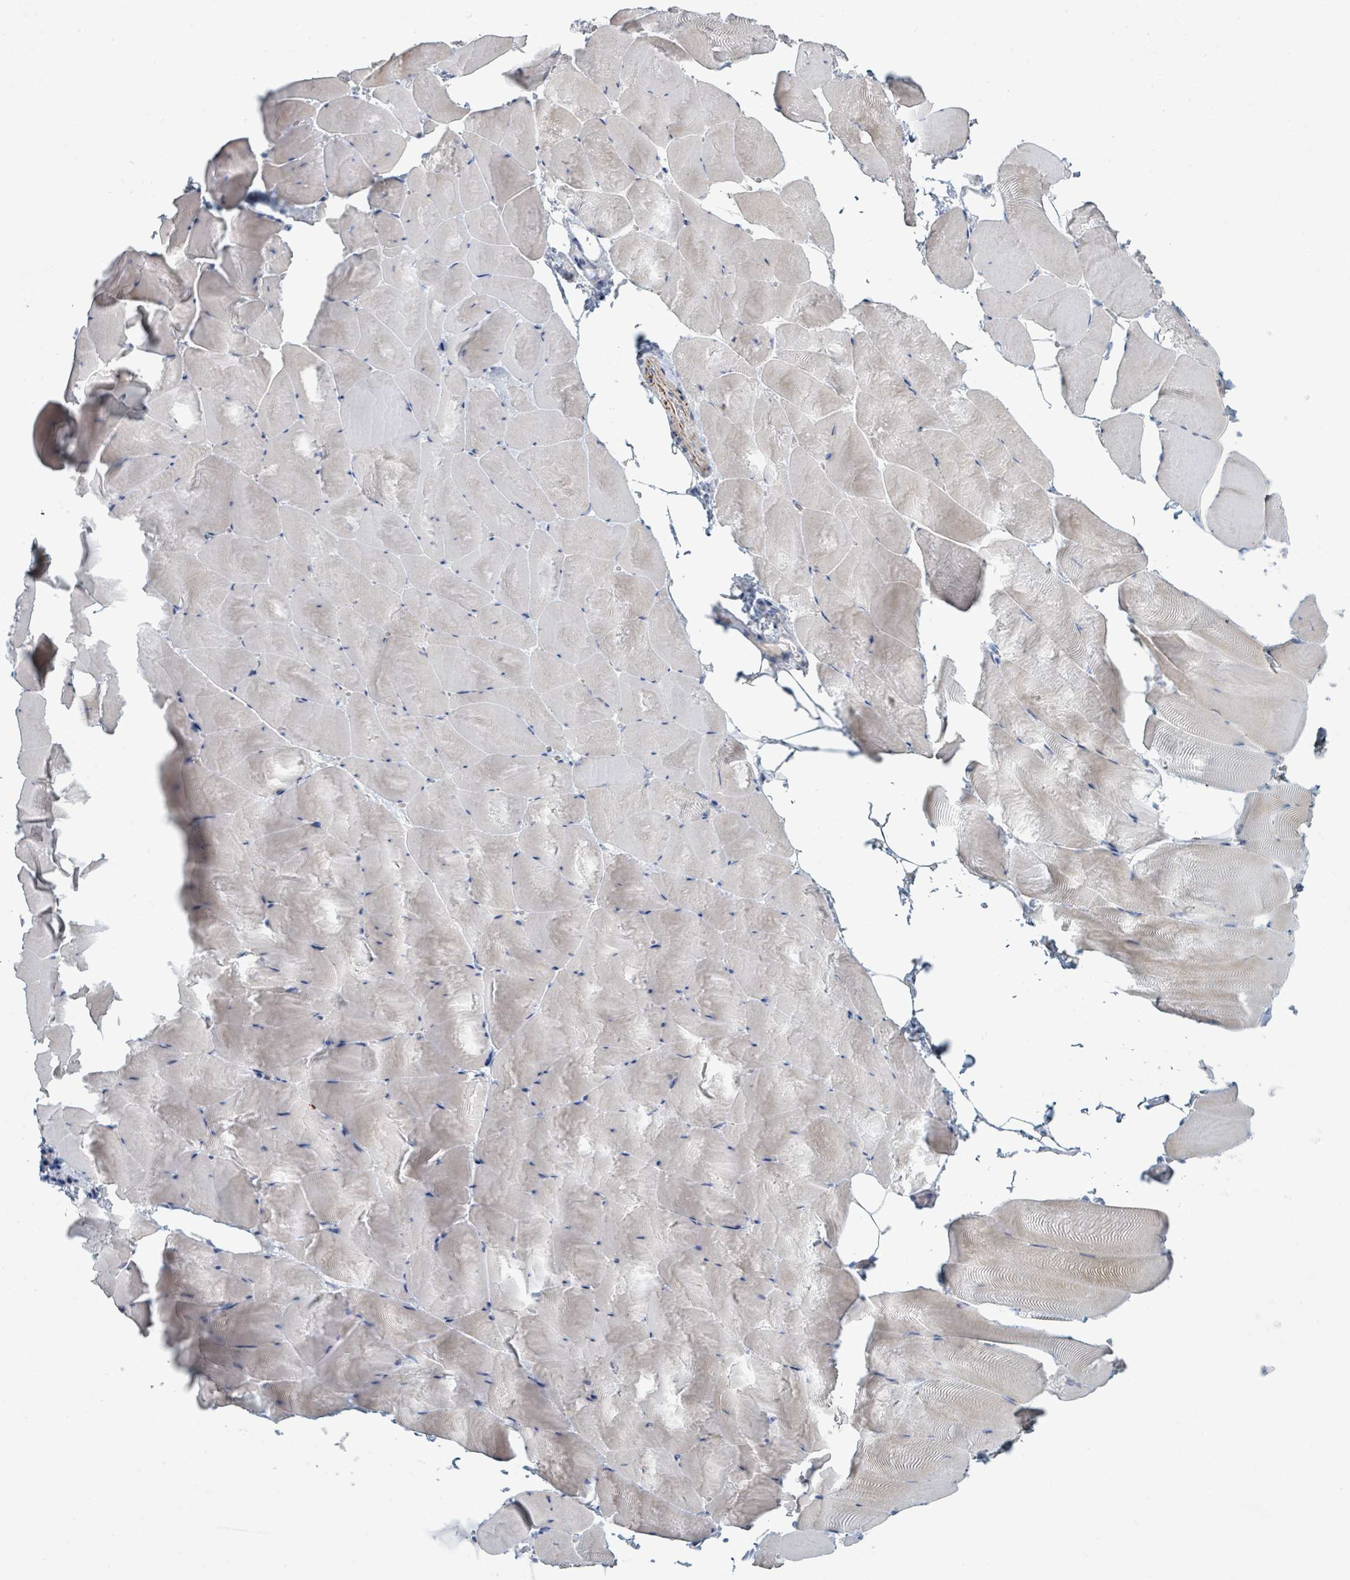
{"staining": {"intensity": "negative", "quantity": "none", "location": "none"}, "tissue": "skeletal muscle", "cell_type": "Myocytes", "image_type": "normal", "snomed": [{"axis": "morphology", "description": "Normal tissue, NOS"}, {"axis": "topography", "description": "Skeletal muscle"}], "caption": "Immunohistochemical staining of normal skeletal muscle displays no significant expression in myocytes.", "gene": "RAB33B", "patient": {"sex": "female", "age": 64}}